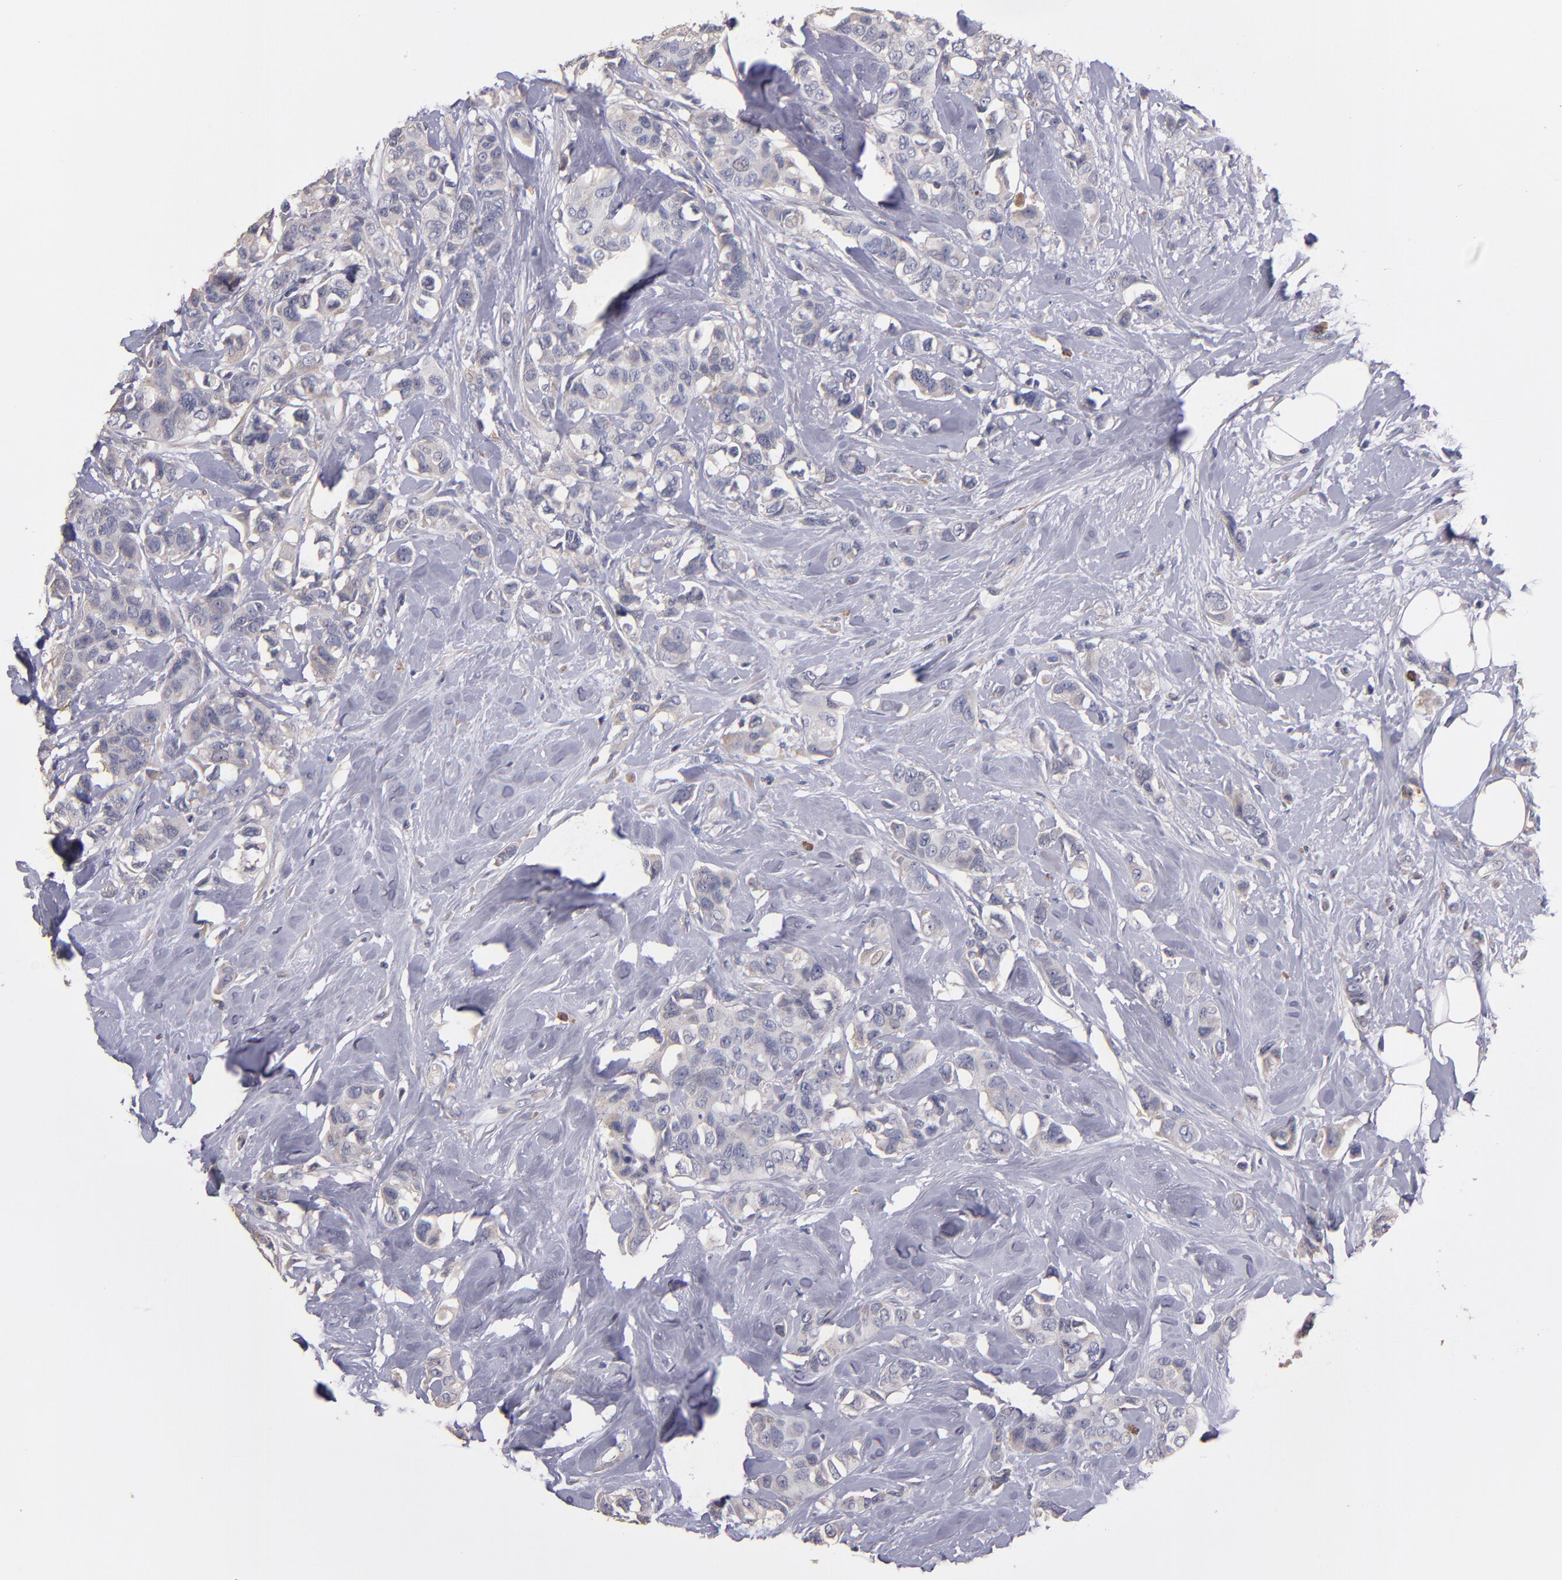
{"staining": {"intensity": "weak", "quantity": "25%-75%", "location": "cytoplasmic/membranous"}, "tissue": "breast cancer", "cell_type": "Tumor cells", "image_type": "cancer", "snomed": [{"axis": "morphology", "description": "Duct carcinoma"}, {"axis": "topography", "description": "Breast"}], "caption": "There is low levels of weak cytoplasmic/membranous expression in tumor cells of infiltrating ductal carcinoma (breast), as demonstrated by immunohistochemical staining (brown color).", "gene": "MAGEE1", "patient": {"sex": "female", "age": 51}}